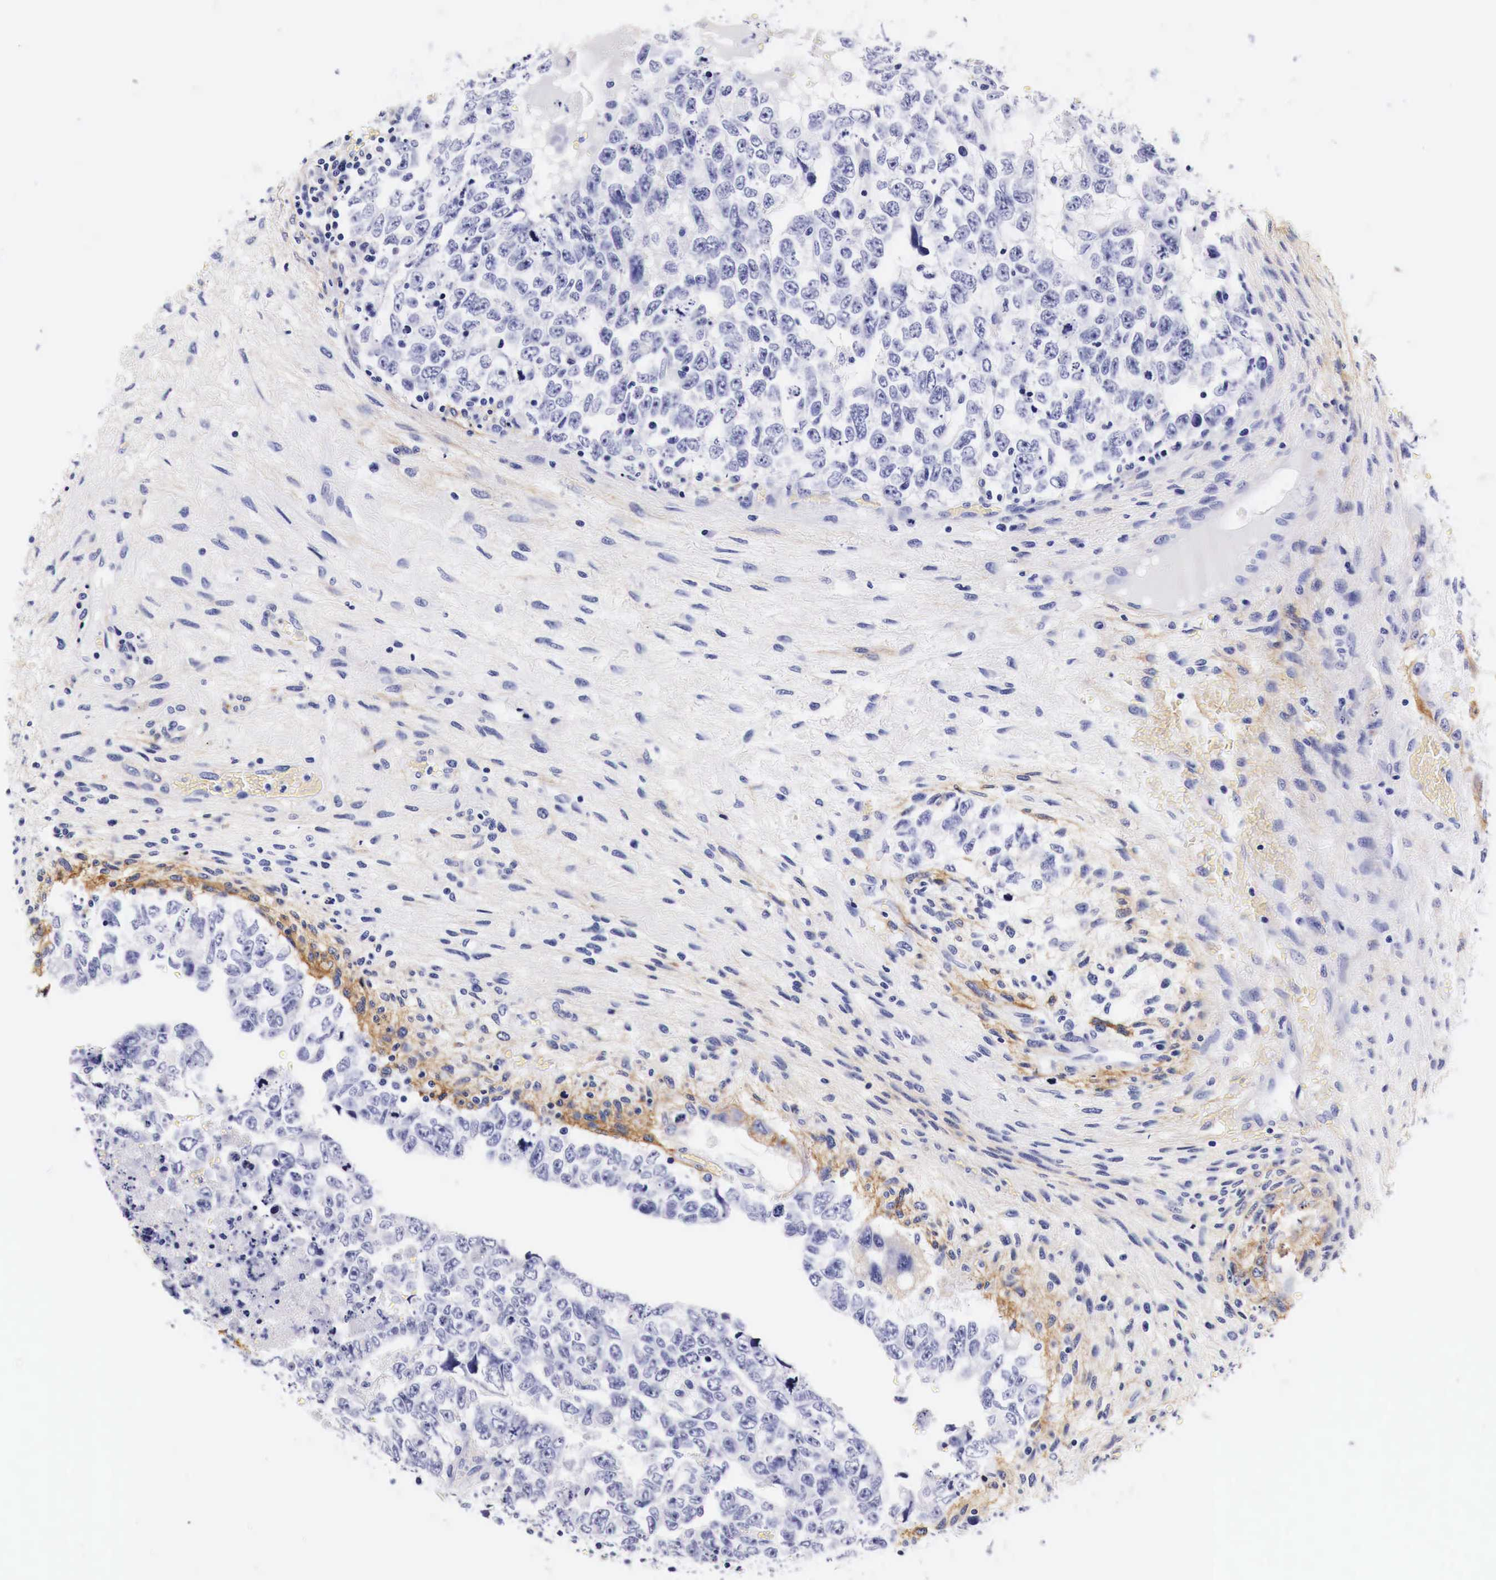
{"staining": {"intensity": "negative", "quantity": "none", "location": "none"}, "tissue": "testis cancer", "cell_type": "Tumor cells", "image_type": "cancer", "snomed": [{"axis": "morphology", "description": "Carcinoma, Embryonal, NOS"}, {"axis": "topography", "description": "Testis"}], "caption": "IHC photomicrograph of human testis cancer stained for a protein (brown), which shows no staining in tumor cells.", "gene": "EGFR", "patient": {"sex": "male", "age": 36}}